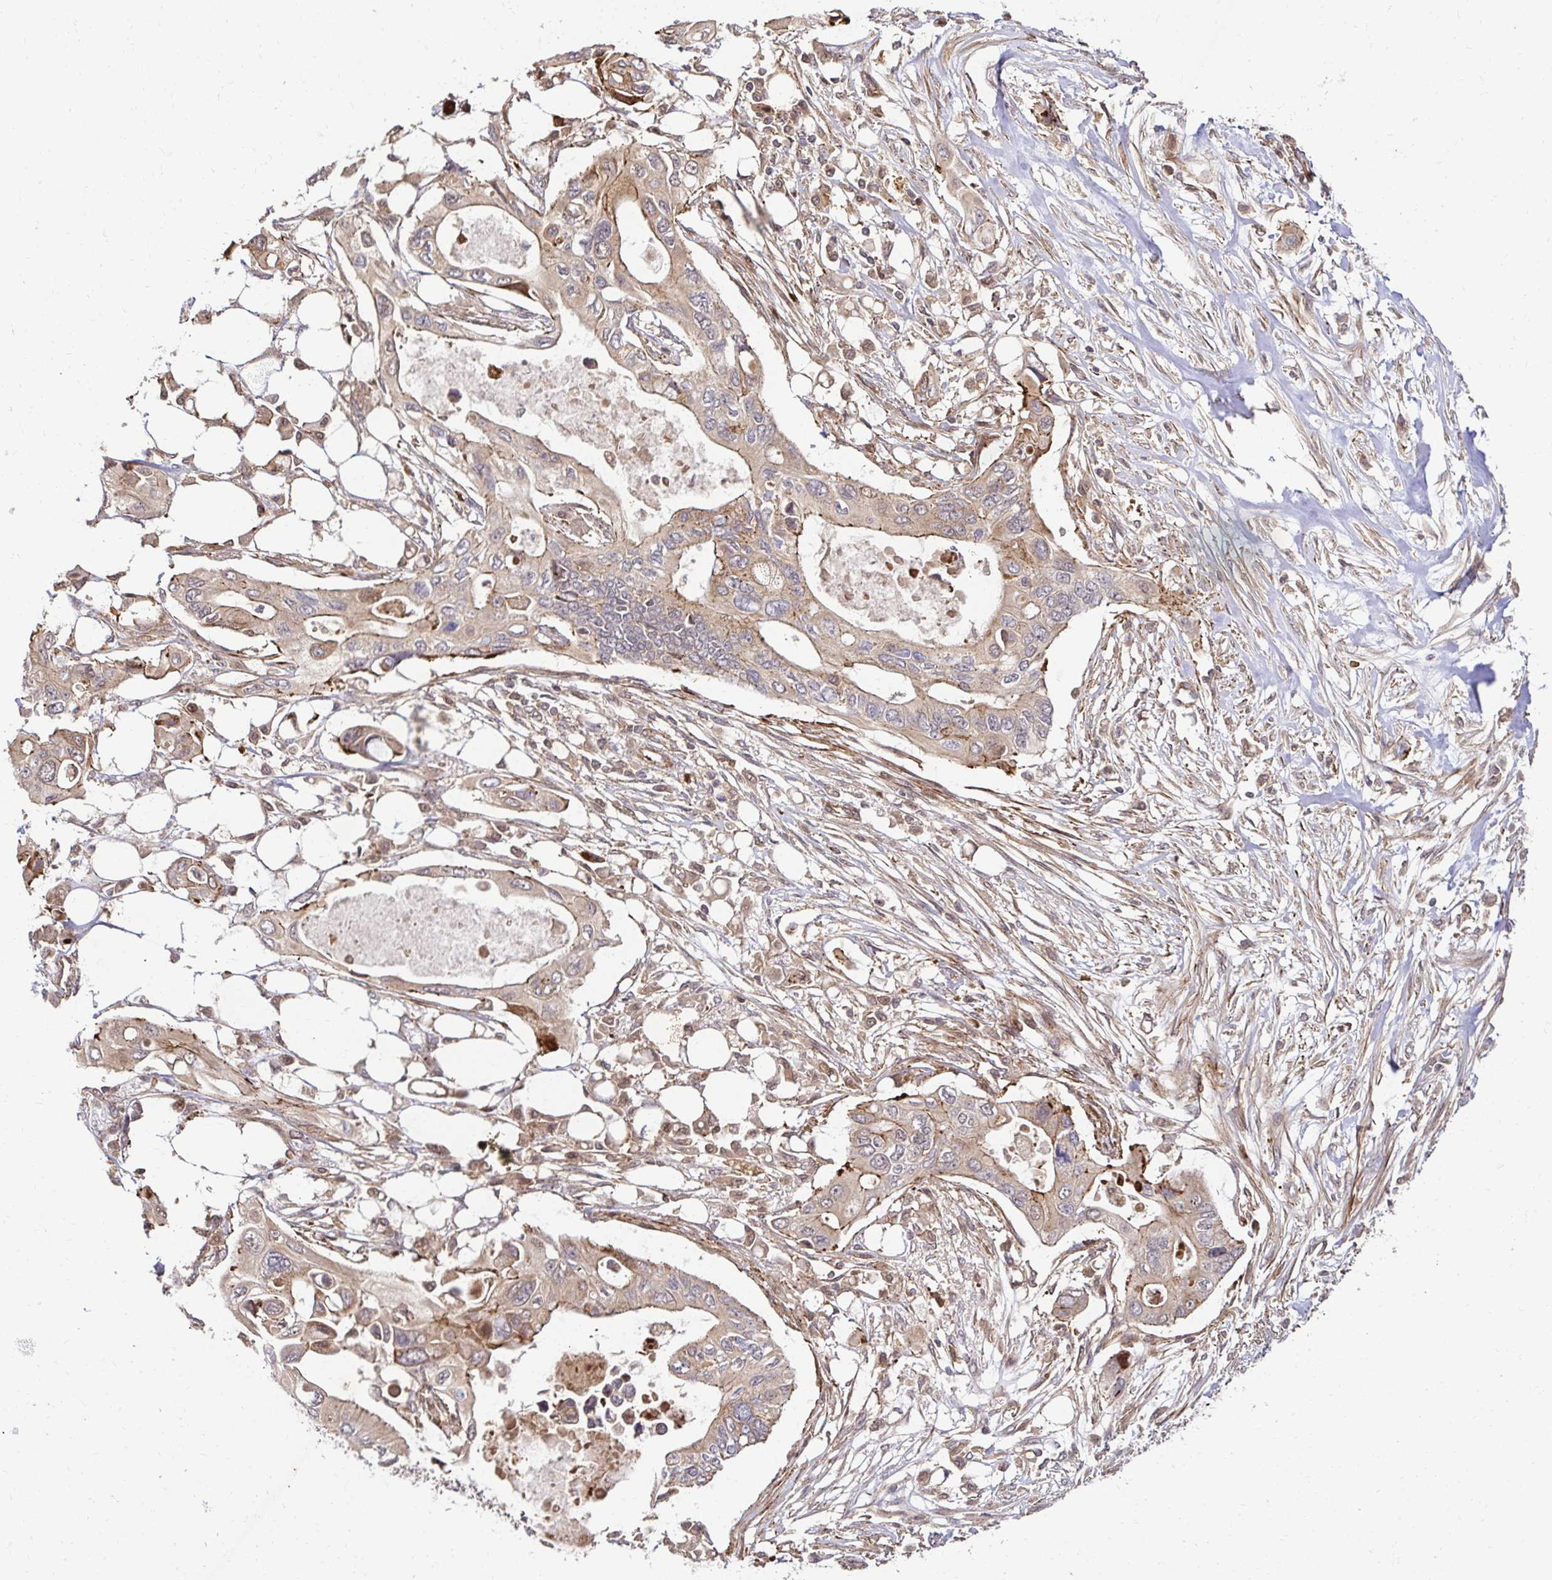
{"staining": {"intensity": "weak", "quantity": "<25%", "location": "cytoplasmic/membranous"}, "tissue": "pancreatic cancer", "cell_type": "Tumor cells", "image_type": "cancer", "snomed": [{"axis": "morphology", "description": "Adenocarcinoma, NOS"}, {"axis": "topography", "description": "Pancreas"}], "caption": "Immunohistochemistry of pancreatic cancer reveals no staining in tumor cells.", "gene": "PSMA4", "patient": {"sex": "female", "age": 63}}